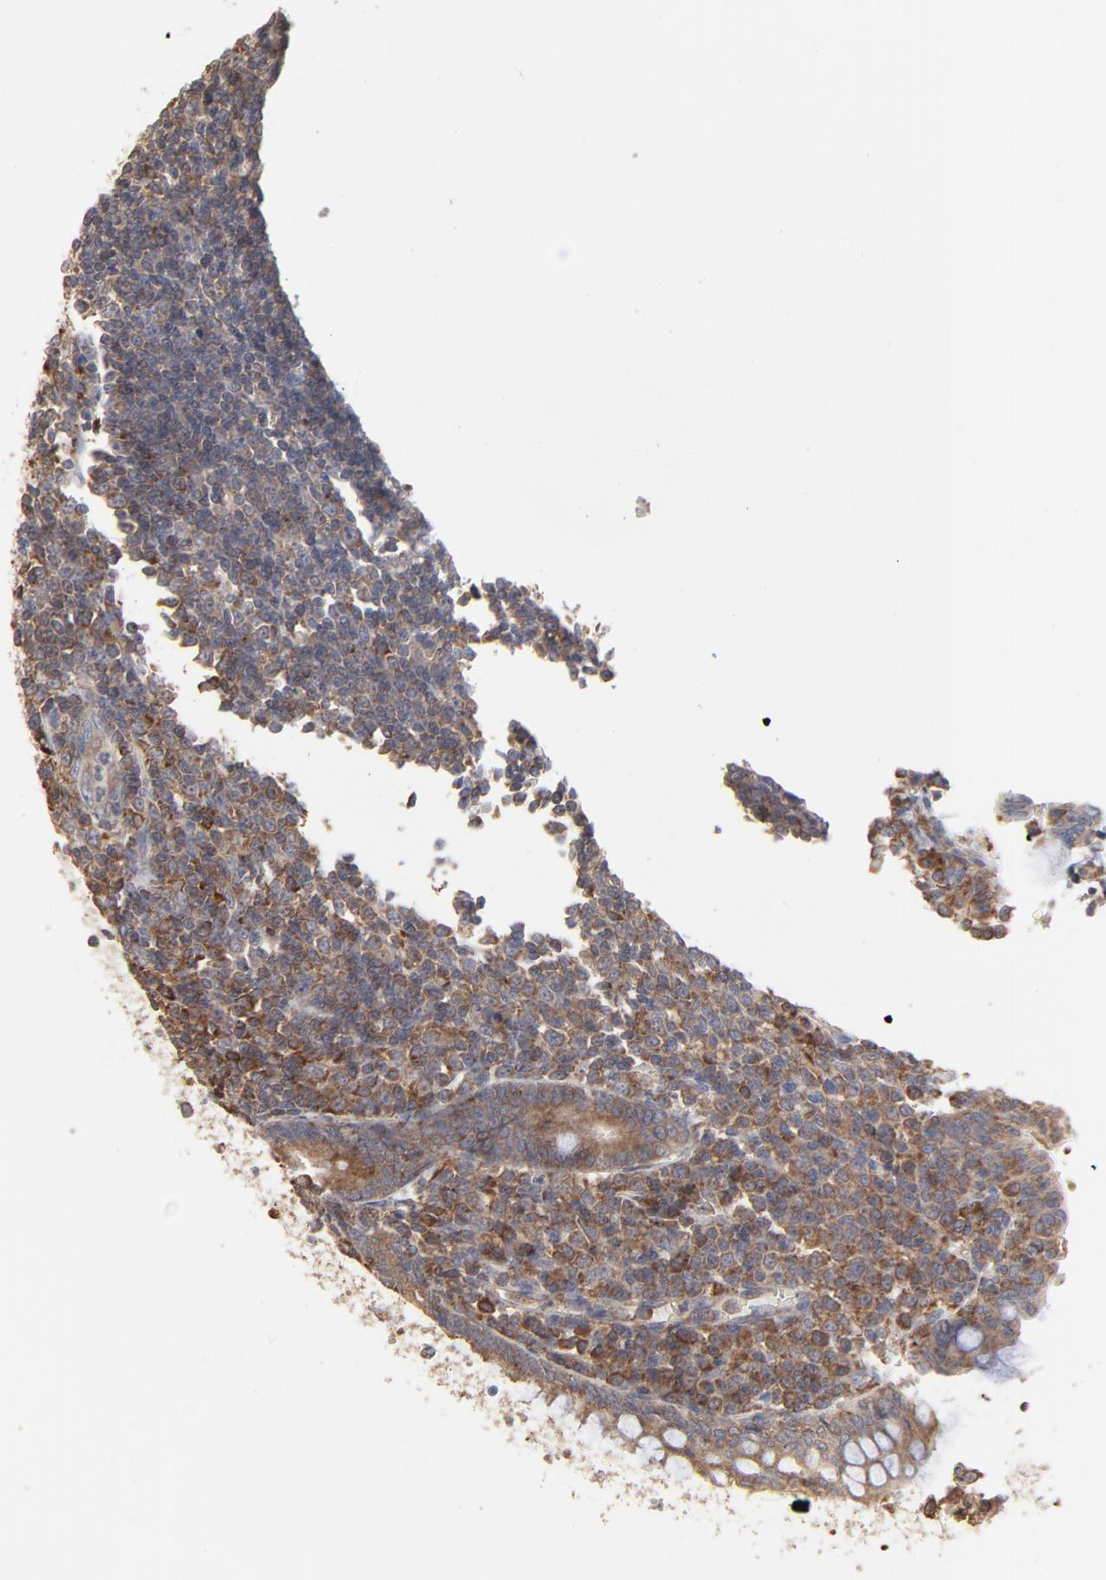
{"staining": {"intensity": "moderate", "quantity": ">75%", "location": "cytoplasmic/membranous"}, "tissue": "appendix", "cell_type": "Glandular cells", "image_type": "normal", "snomed": [{"axis": "morphology", "description": "Normal tissue, NOS"}, {"axis": "topography", "description": "Appendix"}], "caption": "DAB immunohistochemical staining of unremarkable appendix demonstrates moderate cytoplasmic/membranous protein staining in approximately >75% of glandular cells. The staining was performed using DAB, with brown indicating positive protein expression. Nuclei are stained blue with hematoxylin.", "gene": "RNF213", "patient": {"sex": "female", "age": 66}}